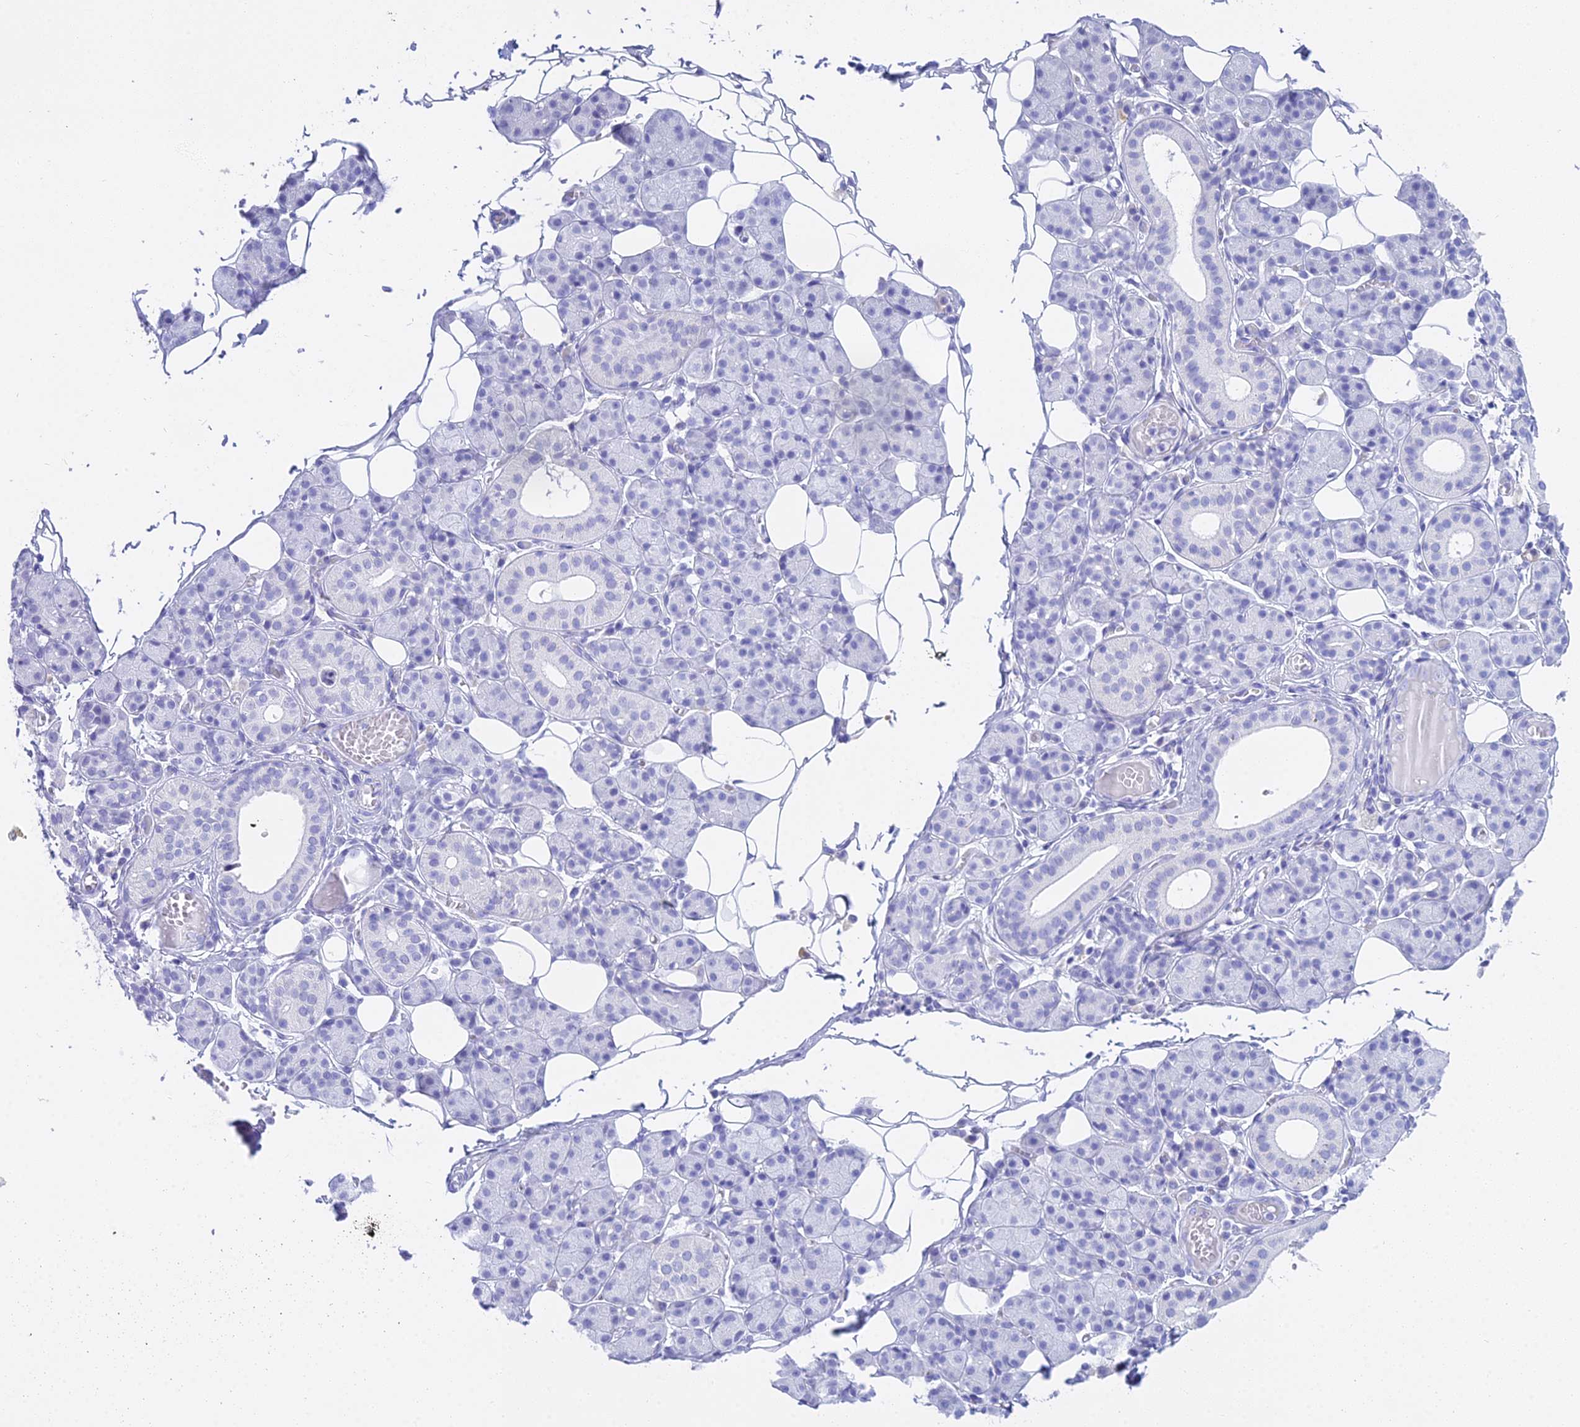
{"staining": {"intensity": "negative", "quantity": "none", "location": "none"}, "tissue": "salivary gland", "cell_type": "Glandular cells", "image_type": "normal", "snomed": [{"axis": "morphology", "description": "Normal tissue, NOS"}, {"axis": "topography", "description": "Salivary gland"}], "caption": "Immunohistochemistry histopathology image of normal salivary gland stained for a protein (brown), which exhibits no staining in glandular cells.", "gene": "CGB1", "patient": {"sex": "female", "age": 33}}